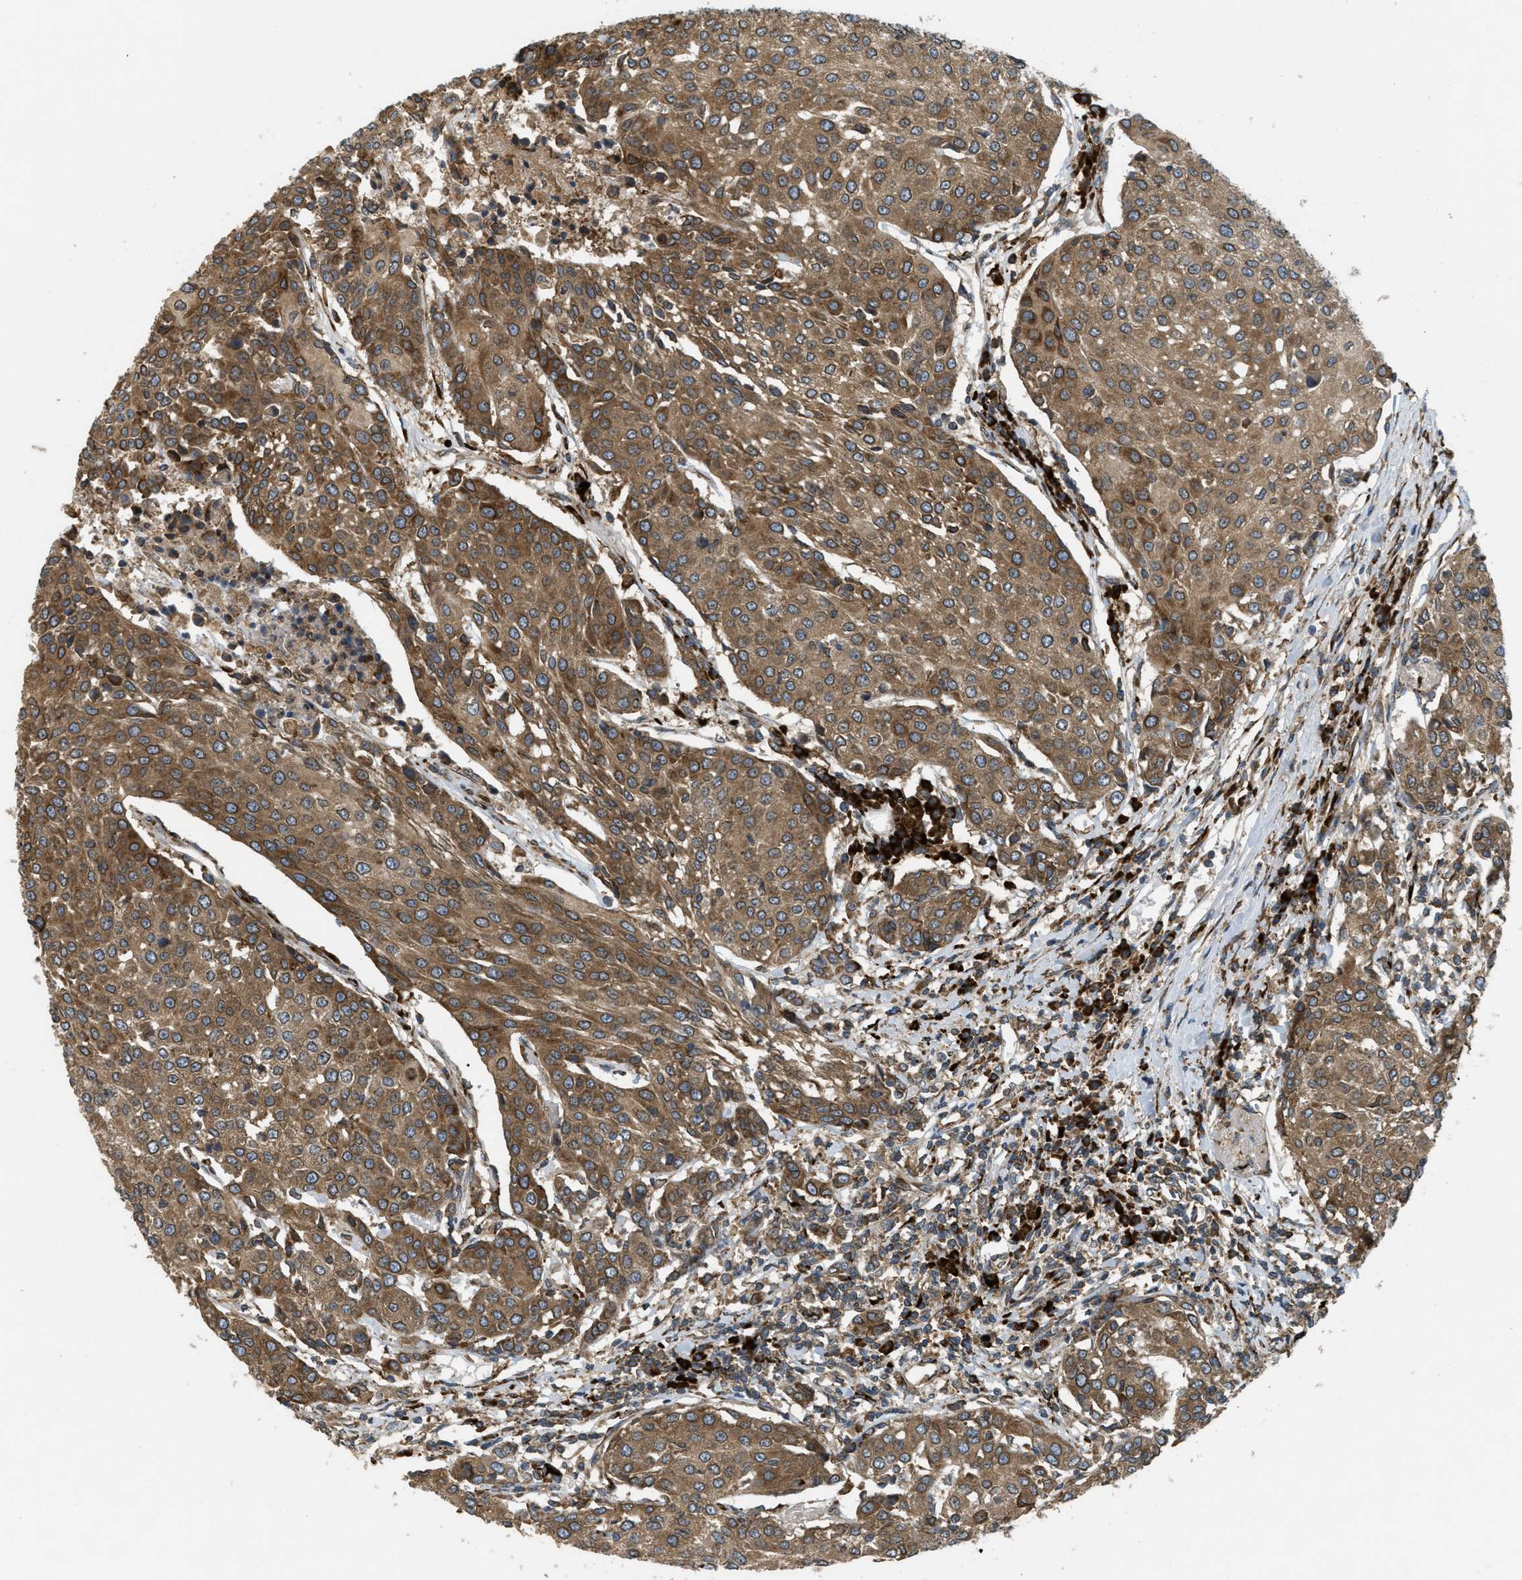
{"staining": {"intensity": "moderate", "quantity": ">75%", "location": "cytoplasmic/membranous"}, "tissue": "urothelial cancer", "cell_type": "Tumor cells", "image_type": "cancer", "snomed": [{"axis": "morphology", "description": "Urothelial carcinoma, High grade"}, {"axis": "topography", "description": "Urinary bladder"}], "caption": "Immunohistochemical staining of human urothelial cancer reveals moderate cytoplasmic/membranous protein positivity in approximately >75% of tumor cells.", "gene": "PCDH18", "patient": {"sex": "female", "age": 85}}